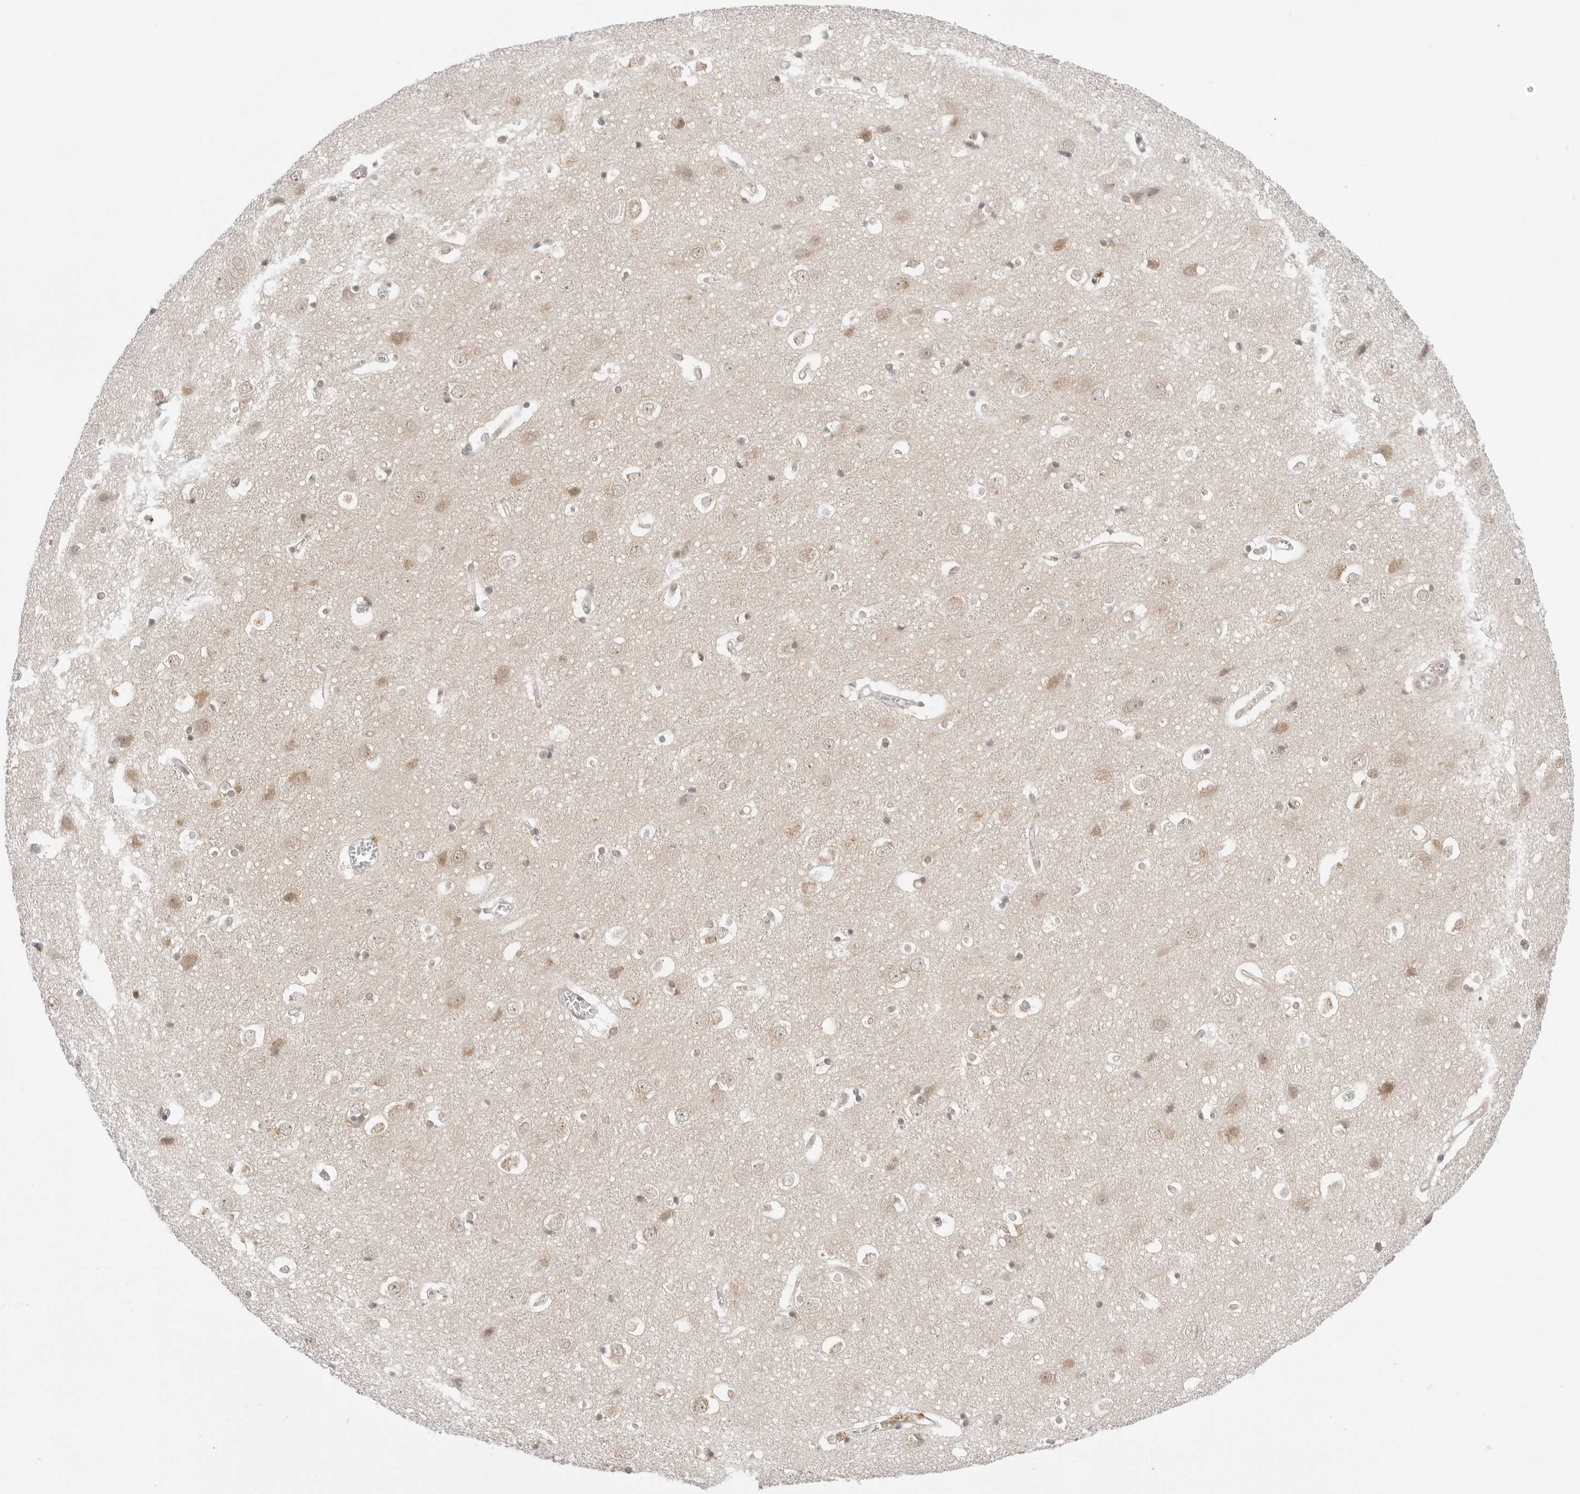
{"staining": {"intensity": "moderate", "quantity": ">75%", "location": "cytoplasmic/membranous,nuclear"}, "tissue": "cerebral cortex", "cell_type": "Endothelial cells", "image_type": "normal", "snomed": [{"axis": "morphology", "description": "Normal tissue, NOS"}, {"axis": "topography", "description": "Cerebral cortex"}], "caption": "A high-resolution micrograph shows immunohistochemistry (IHC) staining of unremarkable cerebral cortex, which shows moderate cytoplasmic/membranous,nuclear positivity in about >75% of endothelial cells.", "gene": "NUDC", "patient": {"sex": "male", "age": 54}}